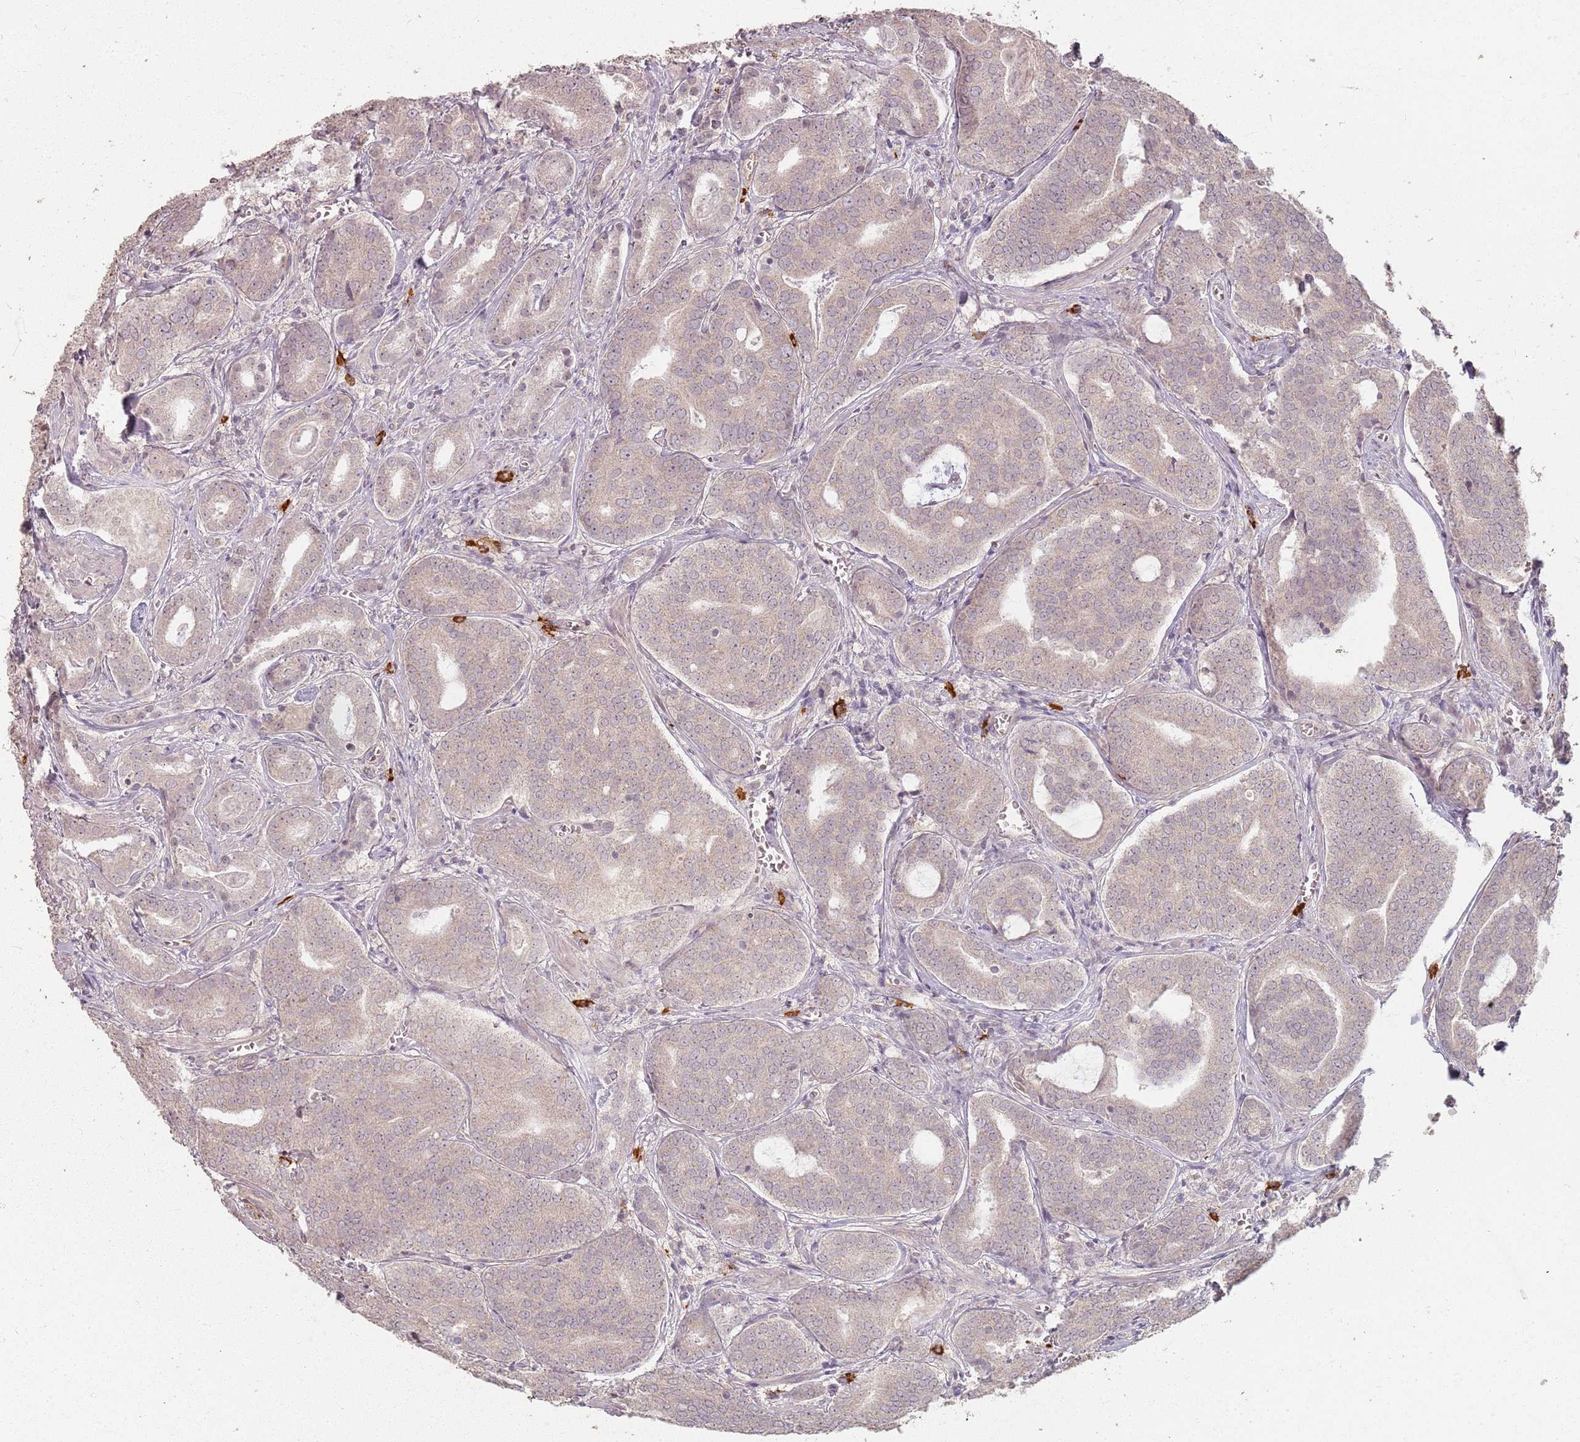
{"staining": {"intensity": "weak", "quantity": ">75%", "location": "cytoplasmic/membranous"}, "tissue": "prostate cancer", "cell_type": "Tumor cells", "image_type": "cancer", "snomed": [{"axis": "morphology", "description": "Adenocarcinoma, High grade"}, {"axis": "topography", "description": "Prostate"}], "caption": "Immunohistochemical staining of prostate cancer displays low levels of weak cytoplasmic/membranous positivity in about >75% of tumor cells.", "gene": "CCDC168", "patient": {"sex": "male", "age": 55}}